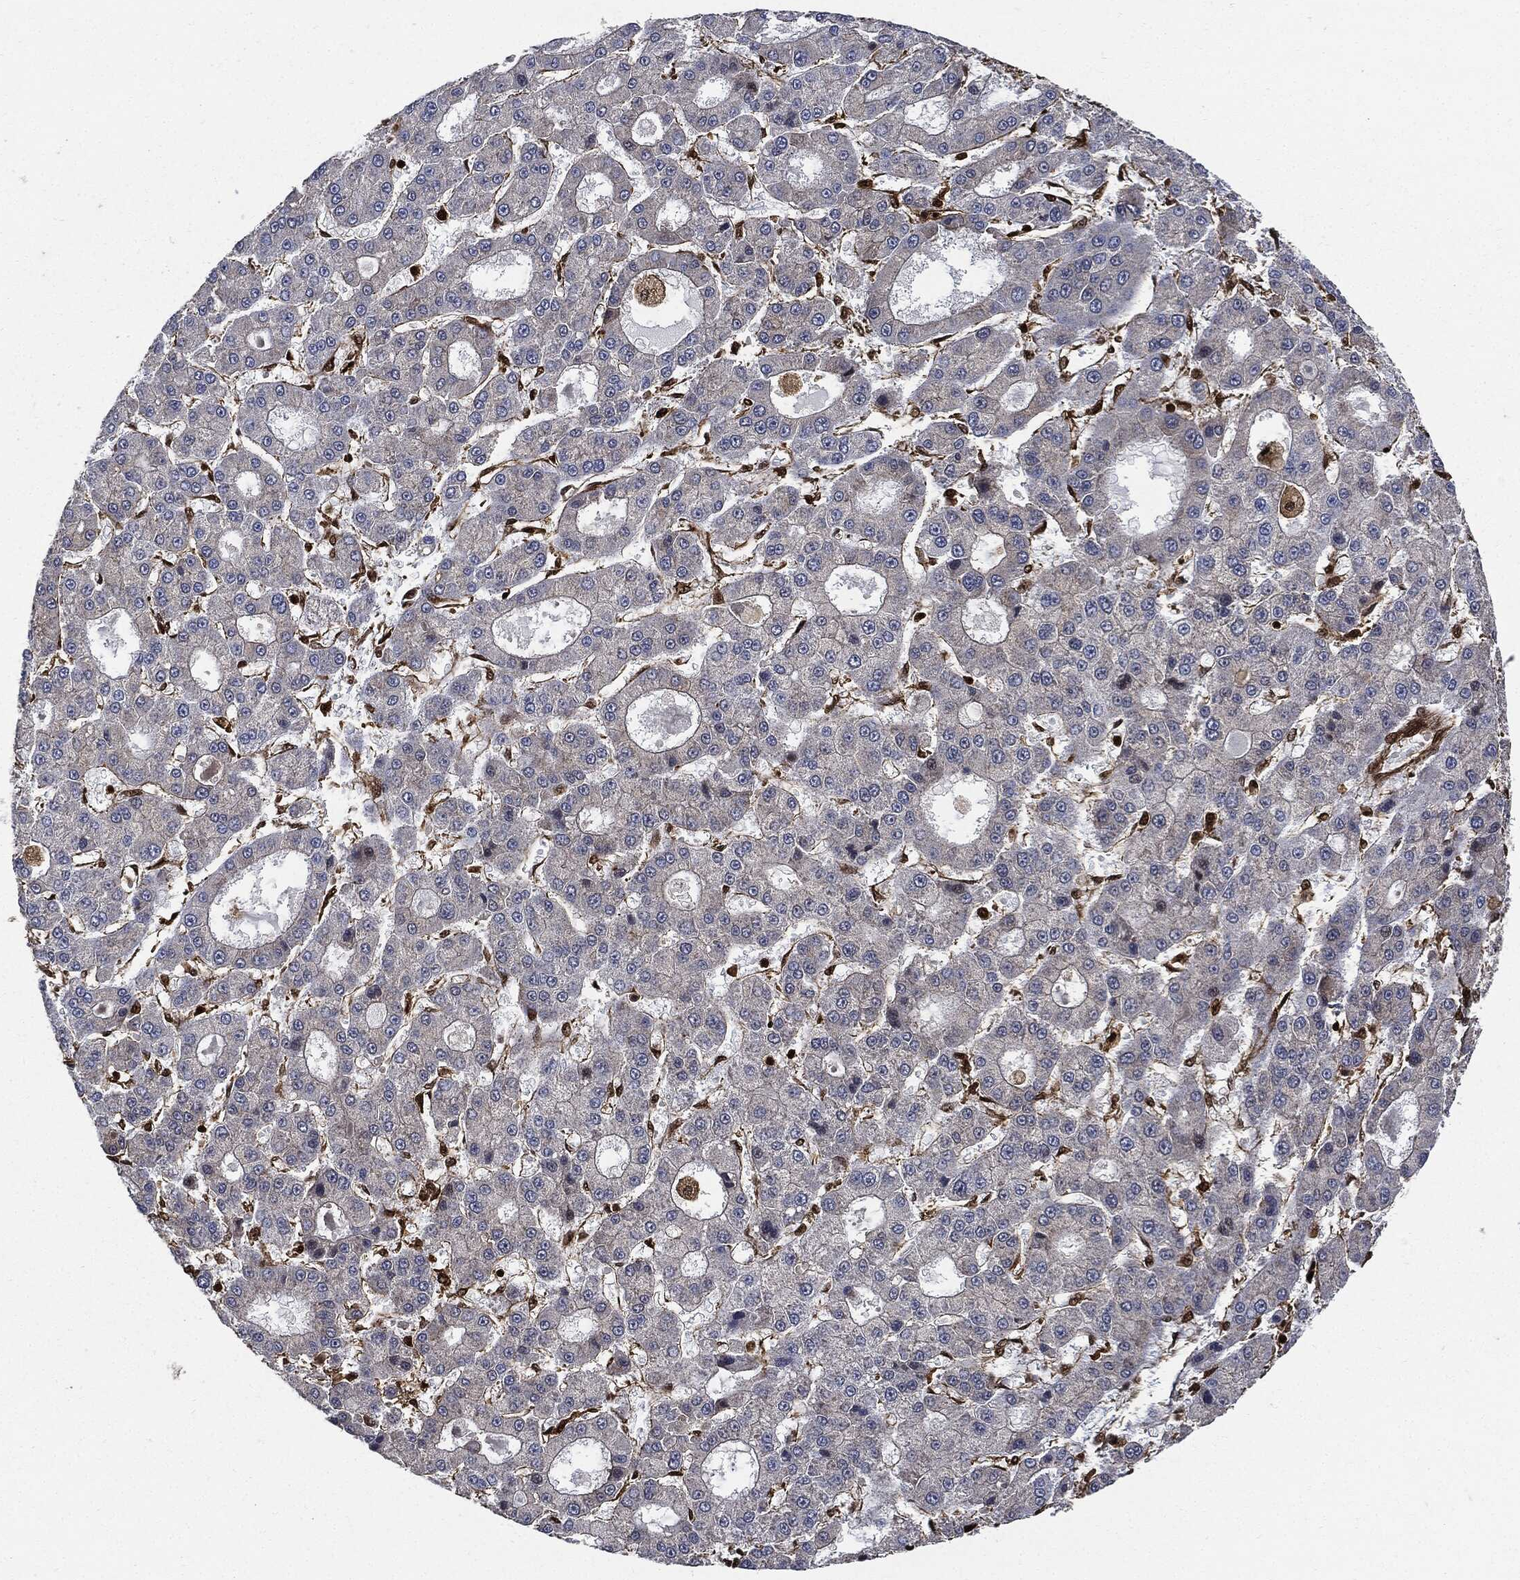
{"staining": {"intensity": "negative", "quantity": "none", "location": "none"}, "tissue": "liver cancer", "cell_type": "Tumor cells", "image_type": "cancer", "snomed": [{"axis": "morphology", "description": "Carcinoma, Hepatocellular, NOS"}, {"axis": "topography", "description": "Liver"}], "caption": "An image of human liver hepatocellular carcinoma is negative for staining in tumor cells.", "gene": "YWHAB", "patient": {"sex": "male", "age": 70}}